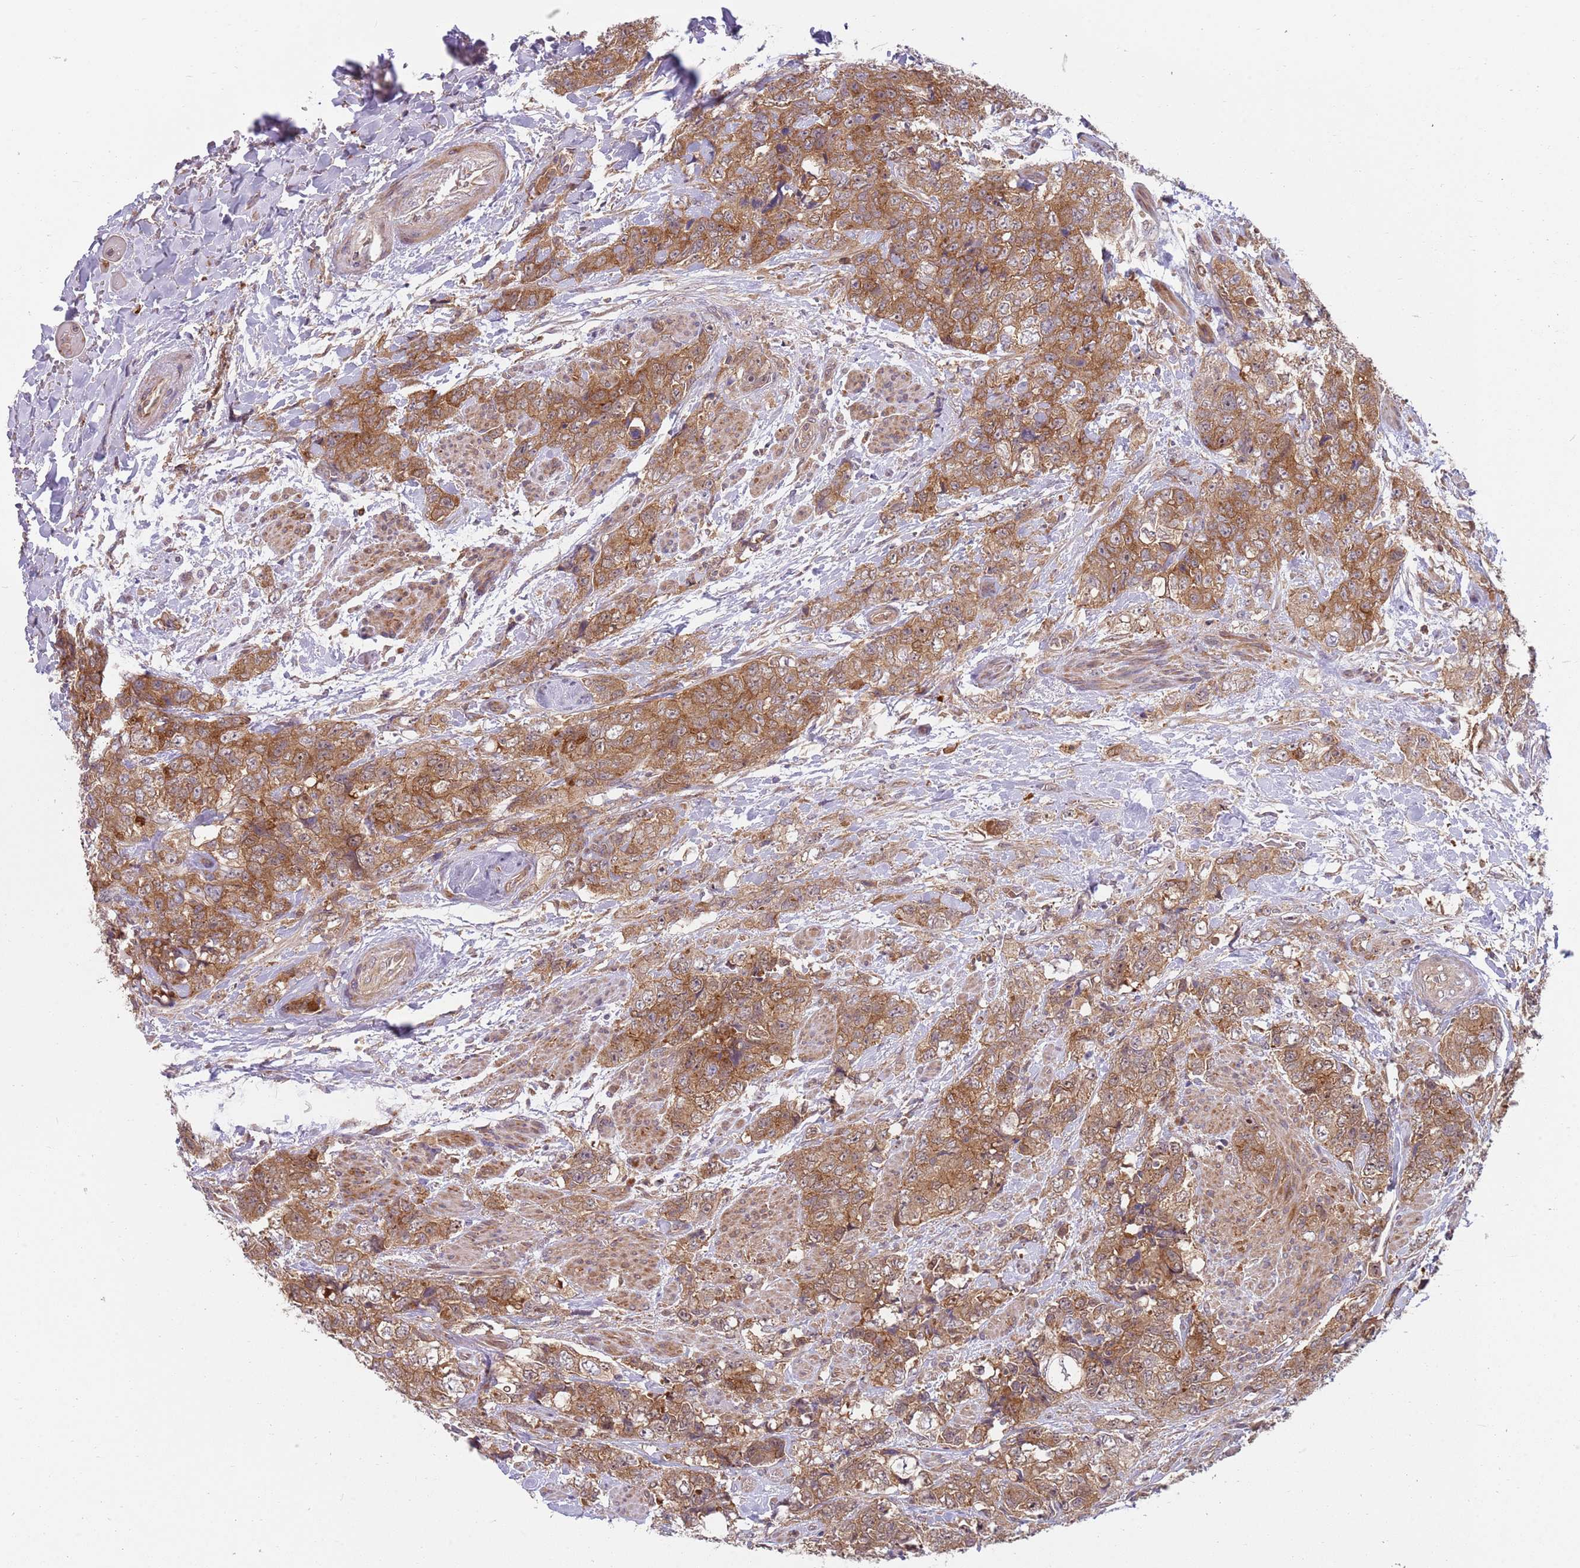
{"staining": {"intensity": "moderate", "quantity": ">75%", "location": "cytoplasmic/membranous"}, "tissue": "urothelial cancer", "cell_type": "Tumor cells", "image_type": "cancer", "snomed": [{"axis": "morphology", "description": "Urothelial carcinoma, High grade"}, {"axis": "topography", "description": "Urinary bladder"}], "caption": "Human high-grade urothelial carcinoma stained with a brown dye demonstrates moderate cytoplasmic/membranous positive staining in about >75% of tumor cells.", "gene": "GGA1", "patient": {"sex": "female", "age": 78}}